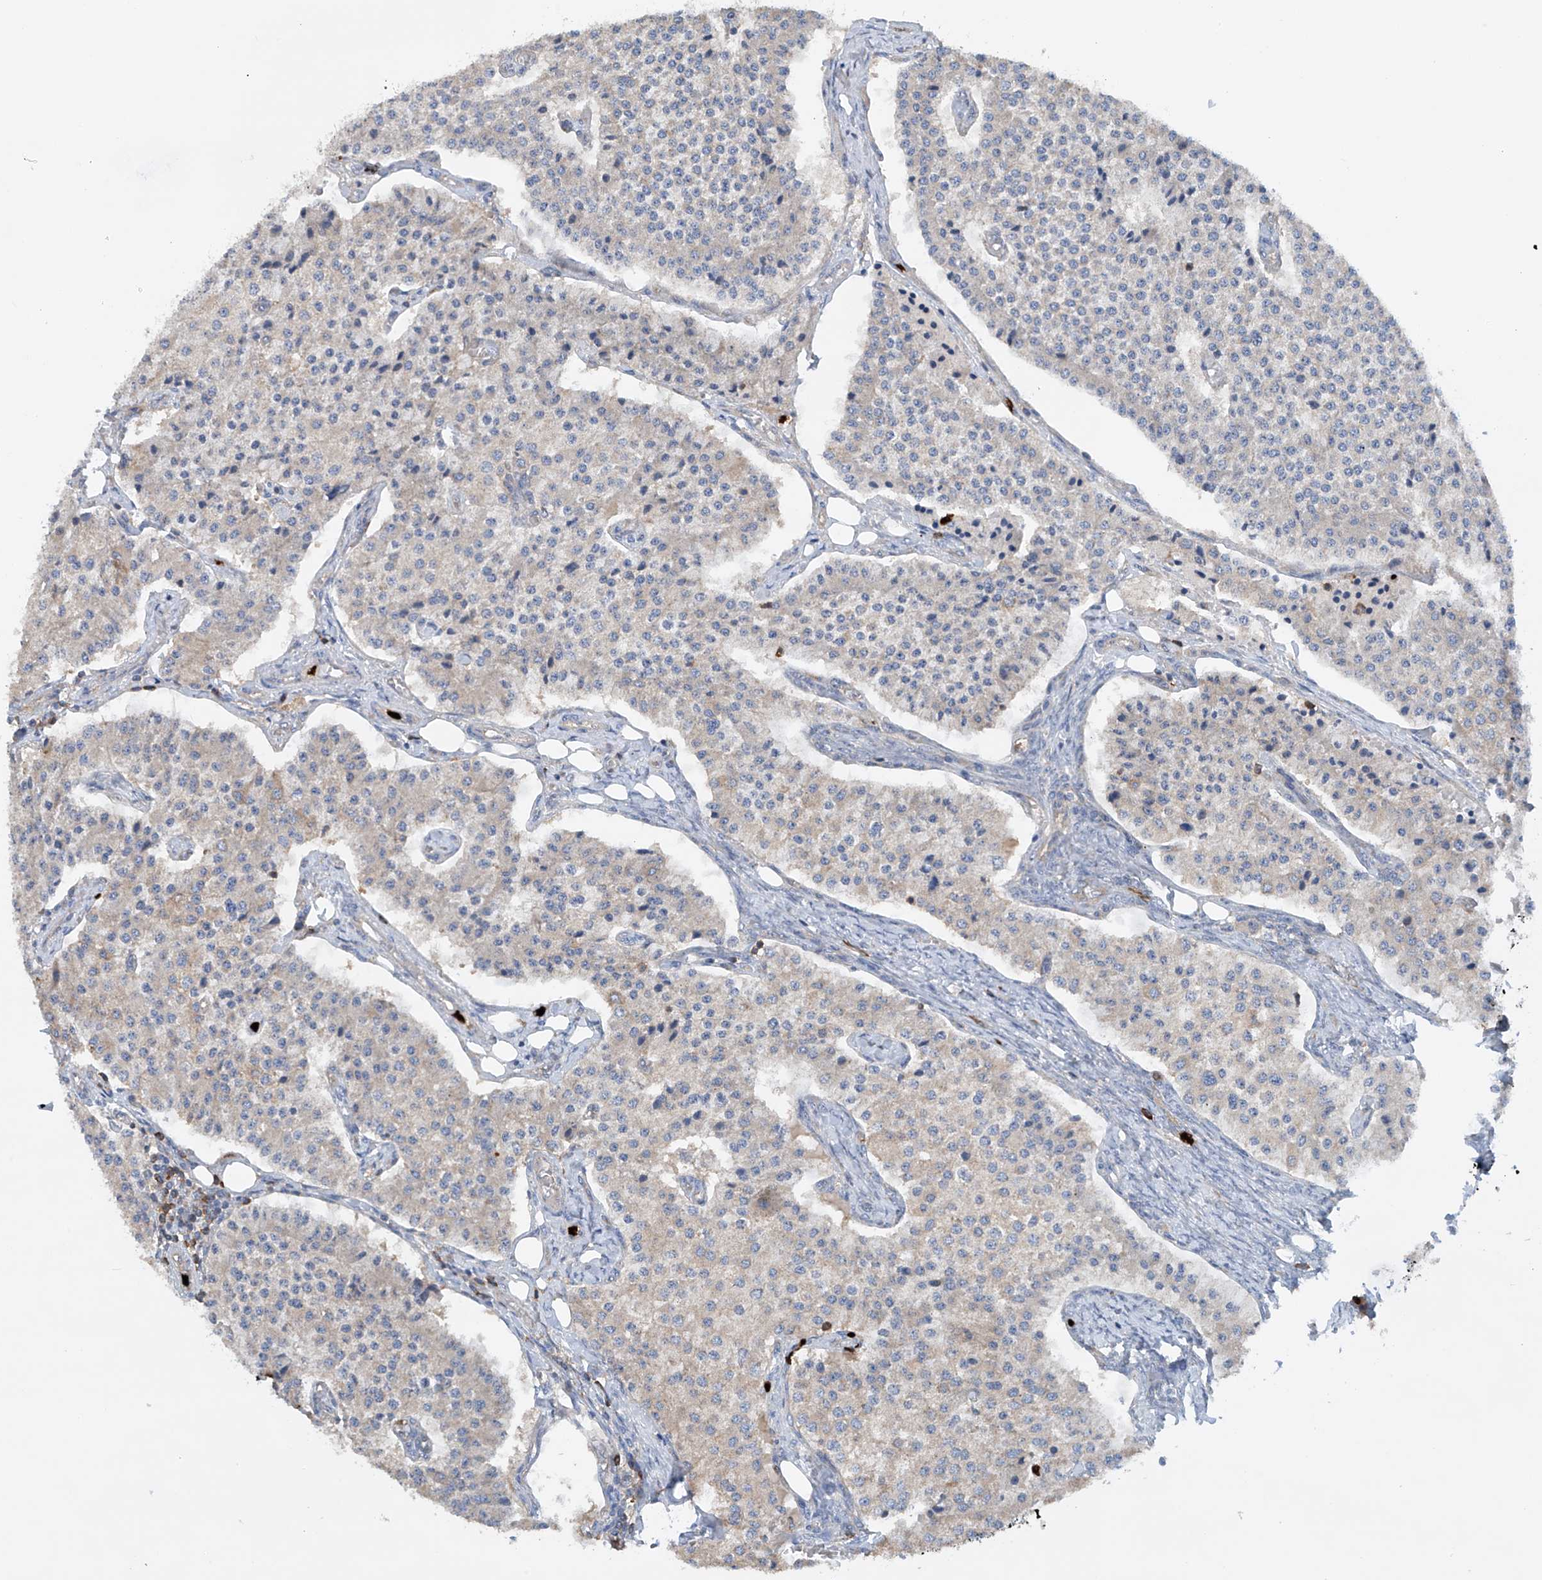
{"staining": {"intensity": "negative", "quantity": "none", "location": "none"}, "tissue": "carcinoid", "cell_type": "Tumor cells", "image_type": "cancer", "snomed": [{"axis": "morphology", "description": "Carcinoid, malignant, NOS"}, {"axis": "topography", "description": "Colon"}], "caption": "The IHC histopathology image has no significant expression in tumor cells of carcinoid (malignant) tissue.", "gene": "PHACTR2", "patient": {"sex": "female", "age": 52}}